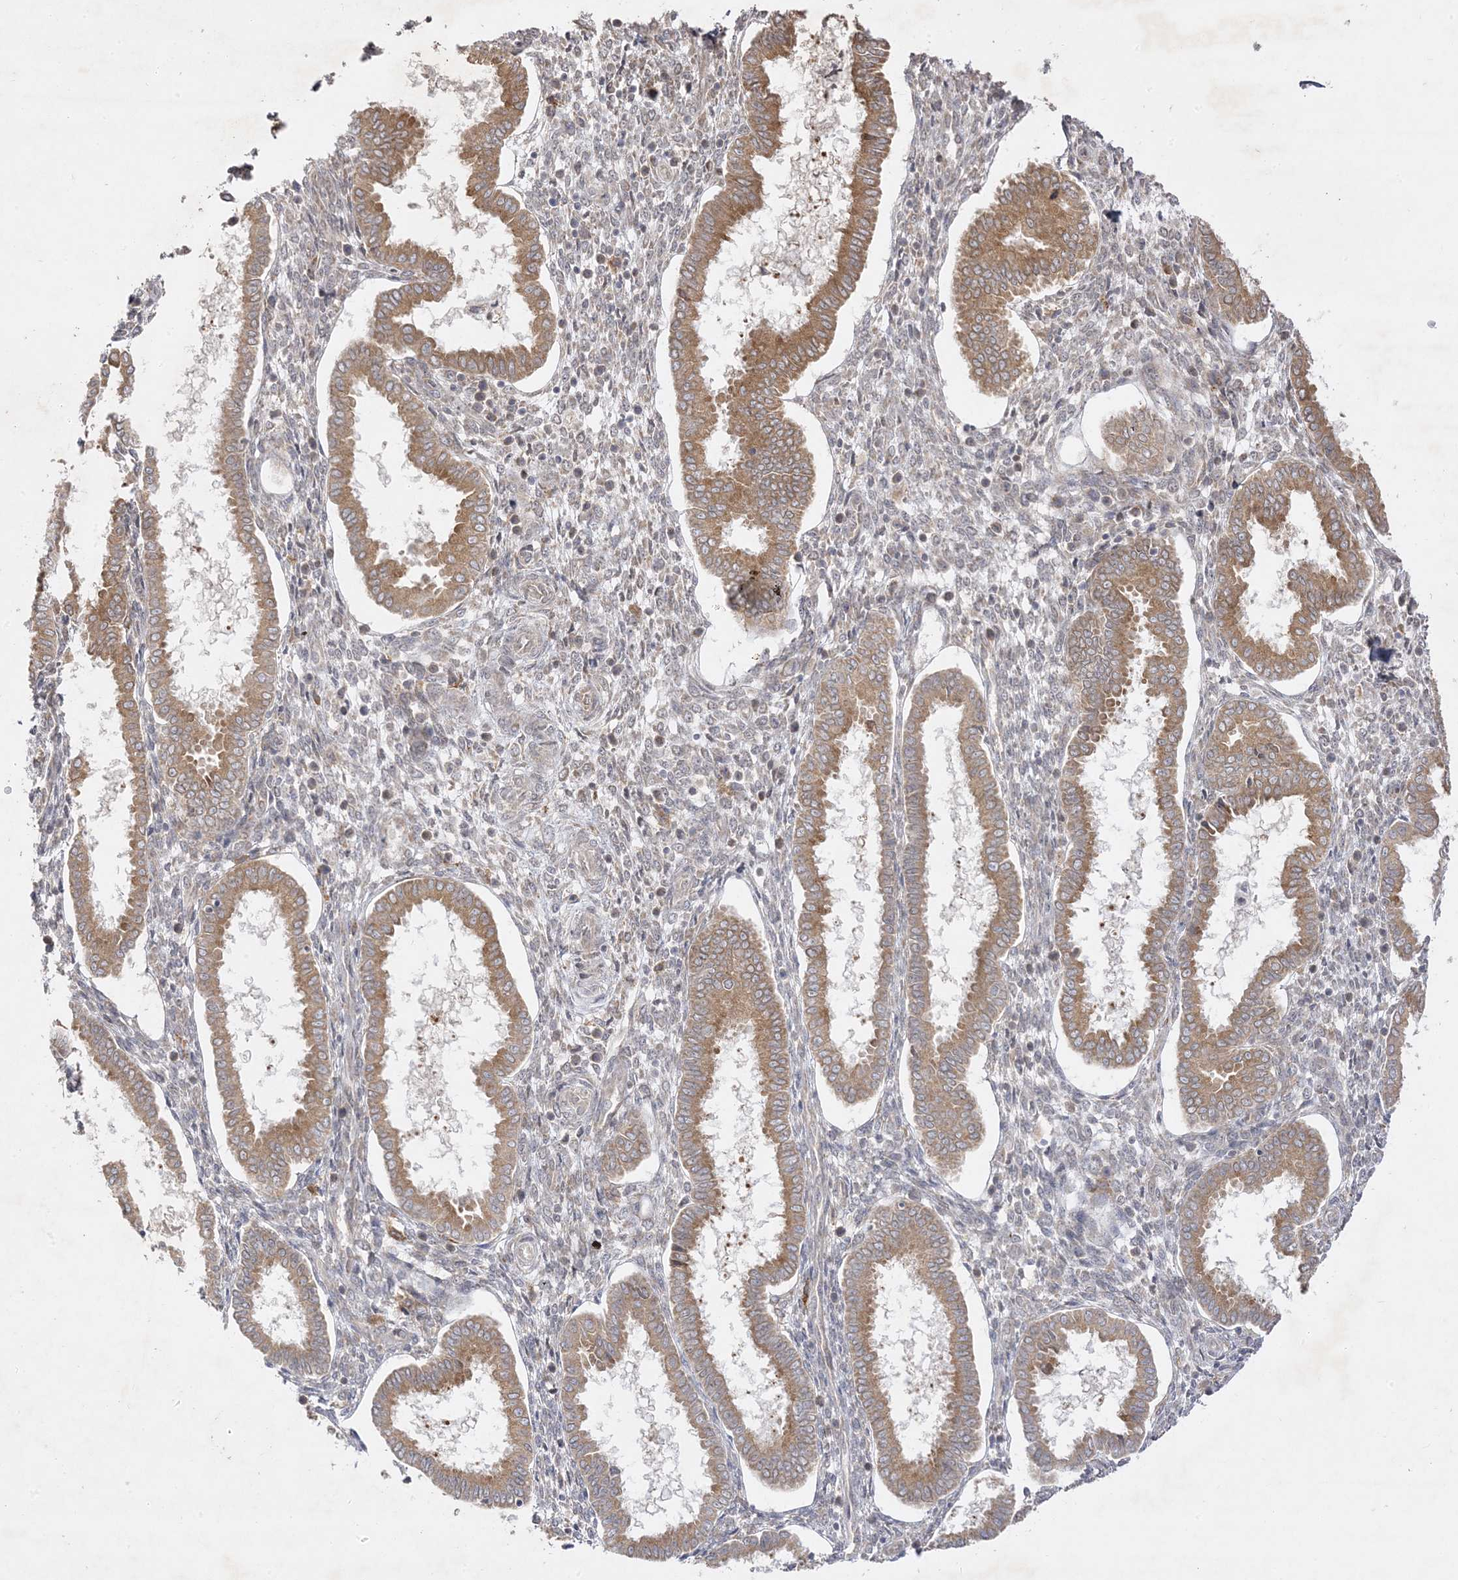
{"staining": {"intensity": "negative", "quantity": "none", "location": "none"}, "tissue": "endometrium", "cell_type": "Cells in endometrial stroma", "image_type": "normal", "snomed": [{"axis": "morphology", "description": "Normal tissue, NOS"}, {"axis": "topography", "description": "Endometrium"}], "caption": "Immunohistochemistry (IHC) of unremarkable human endometrium exhibits no positivity in cells in endometrial stroma.", "gene": "C2CD2", "patient": {"sex": "female", "age": 24}}